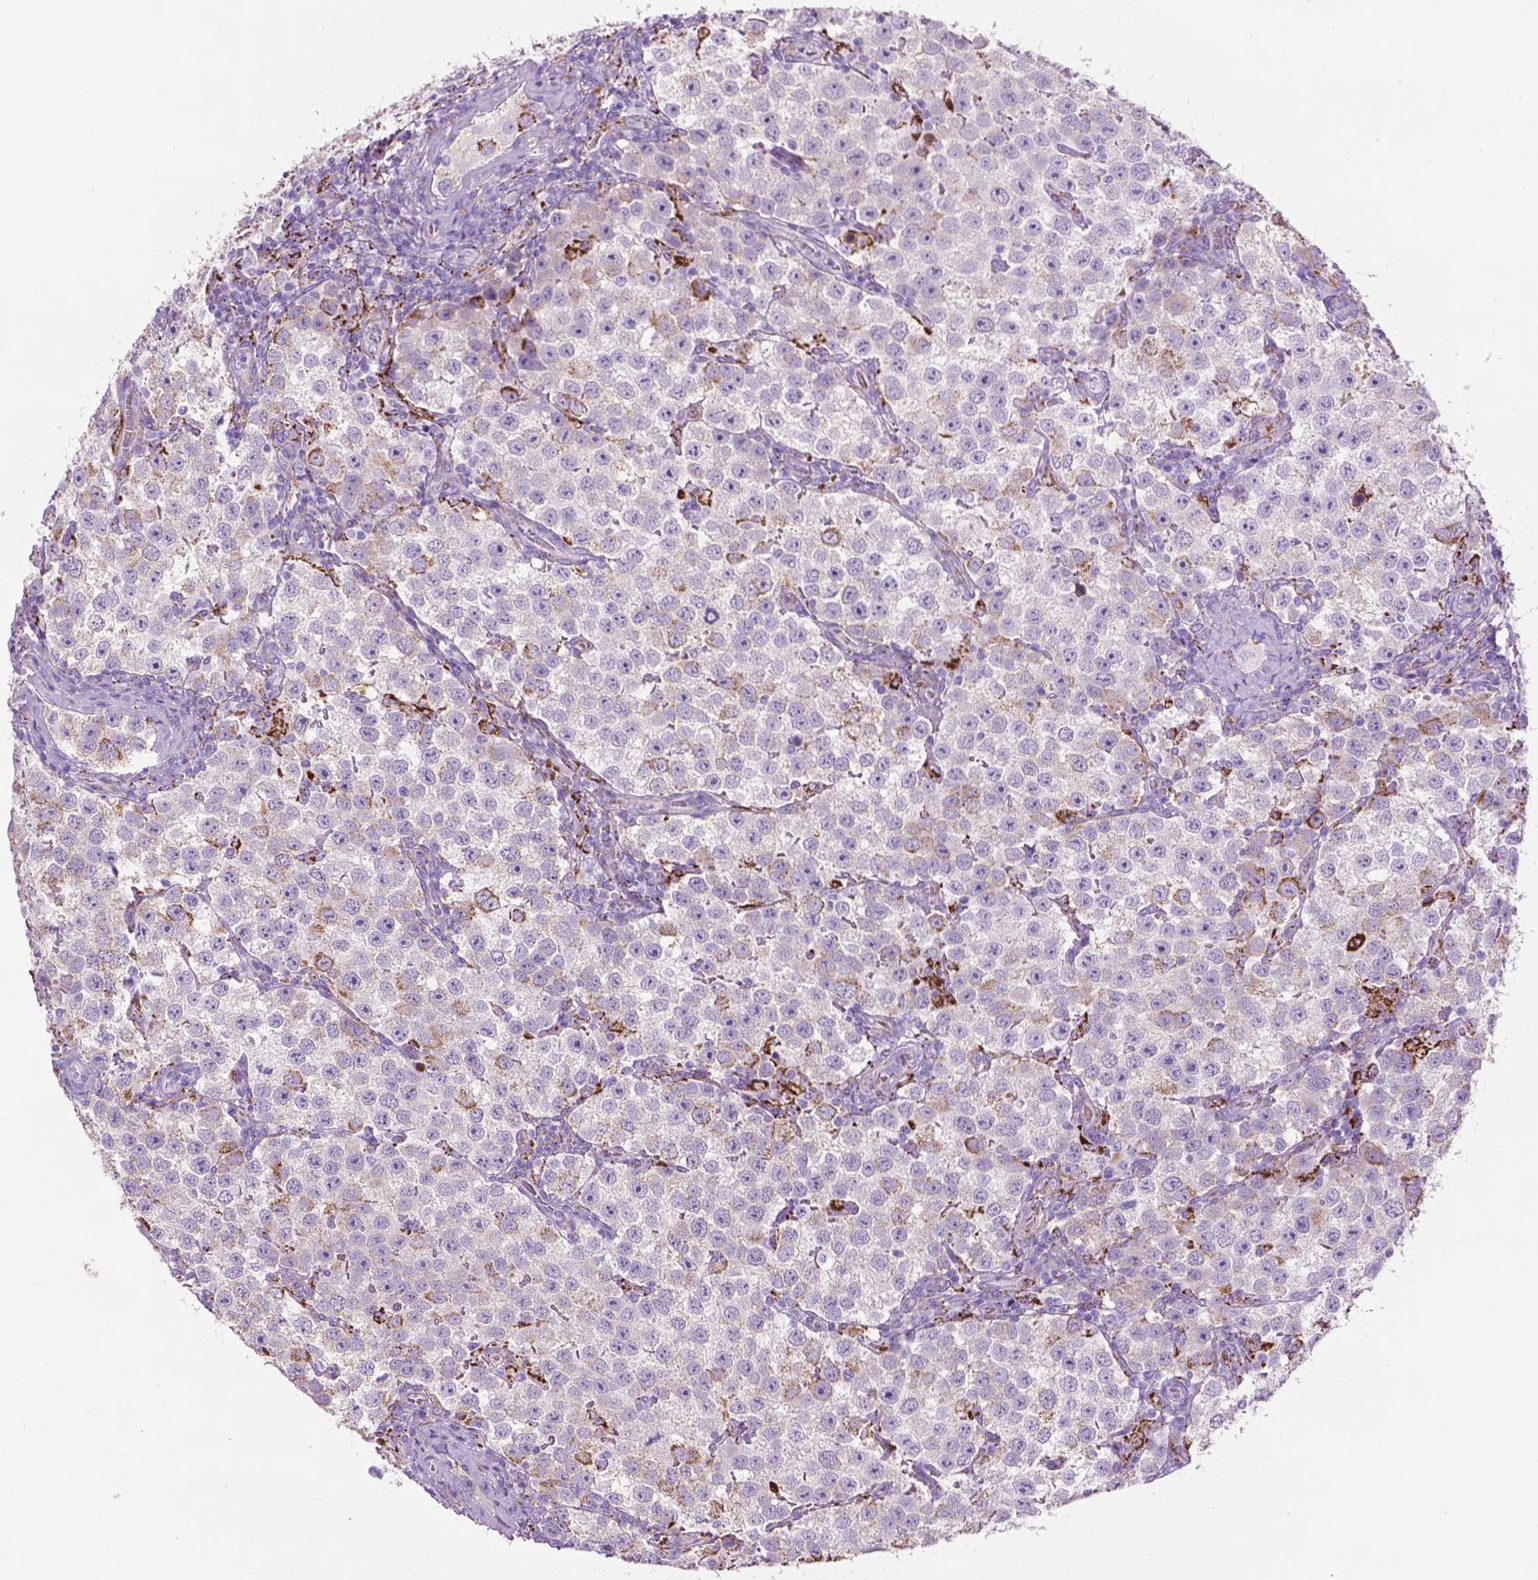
{"staining": {"intensity": "negative", "quantity": "none", "location": "none"}, "tissue": "testis cancer", "cell_type": "Tumor cells", "image_type": "cancer", "snomed": [{"axis": "morphology", "description": "Seminoma, NOS"}, {"axis": "topography", "description": "Testis"}], "caption": "The photomicrograph exhibits no staining of tumor cells in seminoma (testis).", "gene": "TMEM132E", "patient": {"sex": "male", "age": 37}}